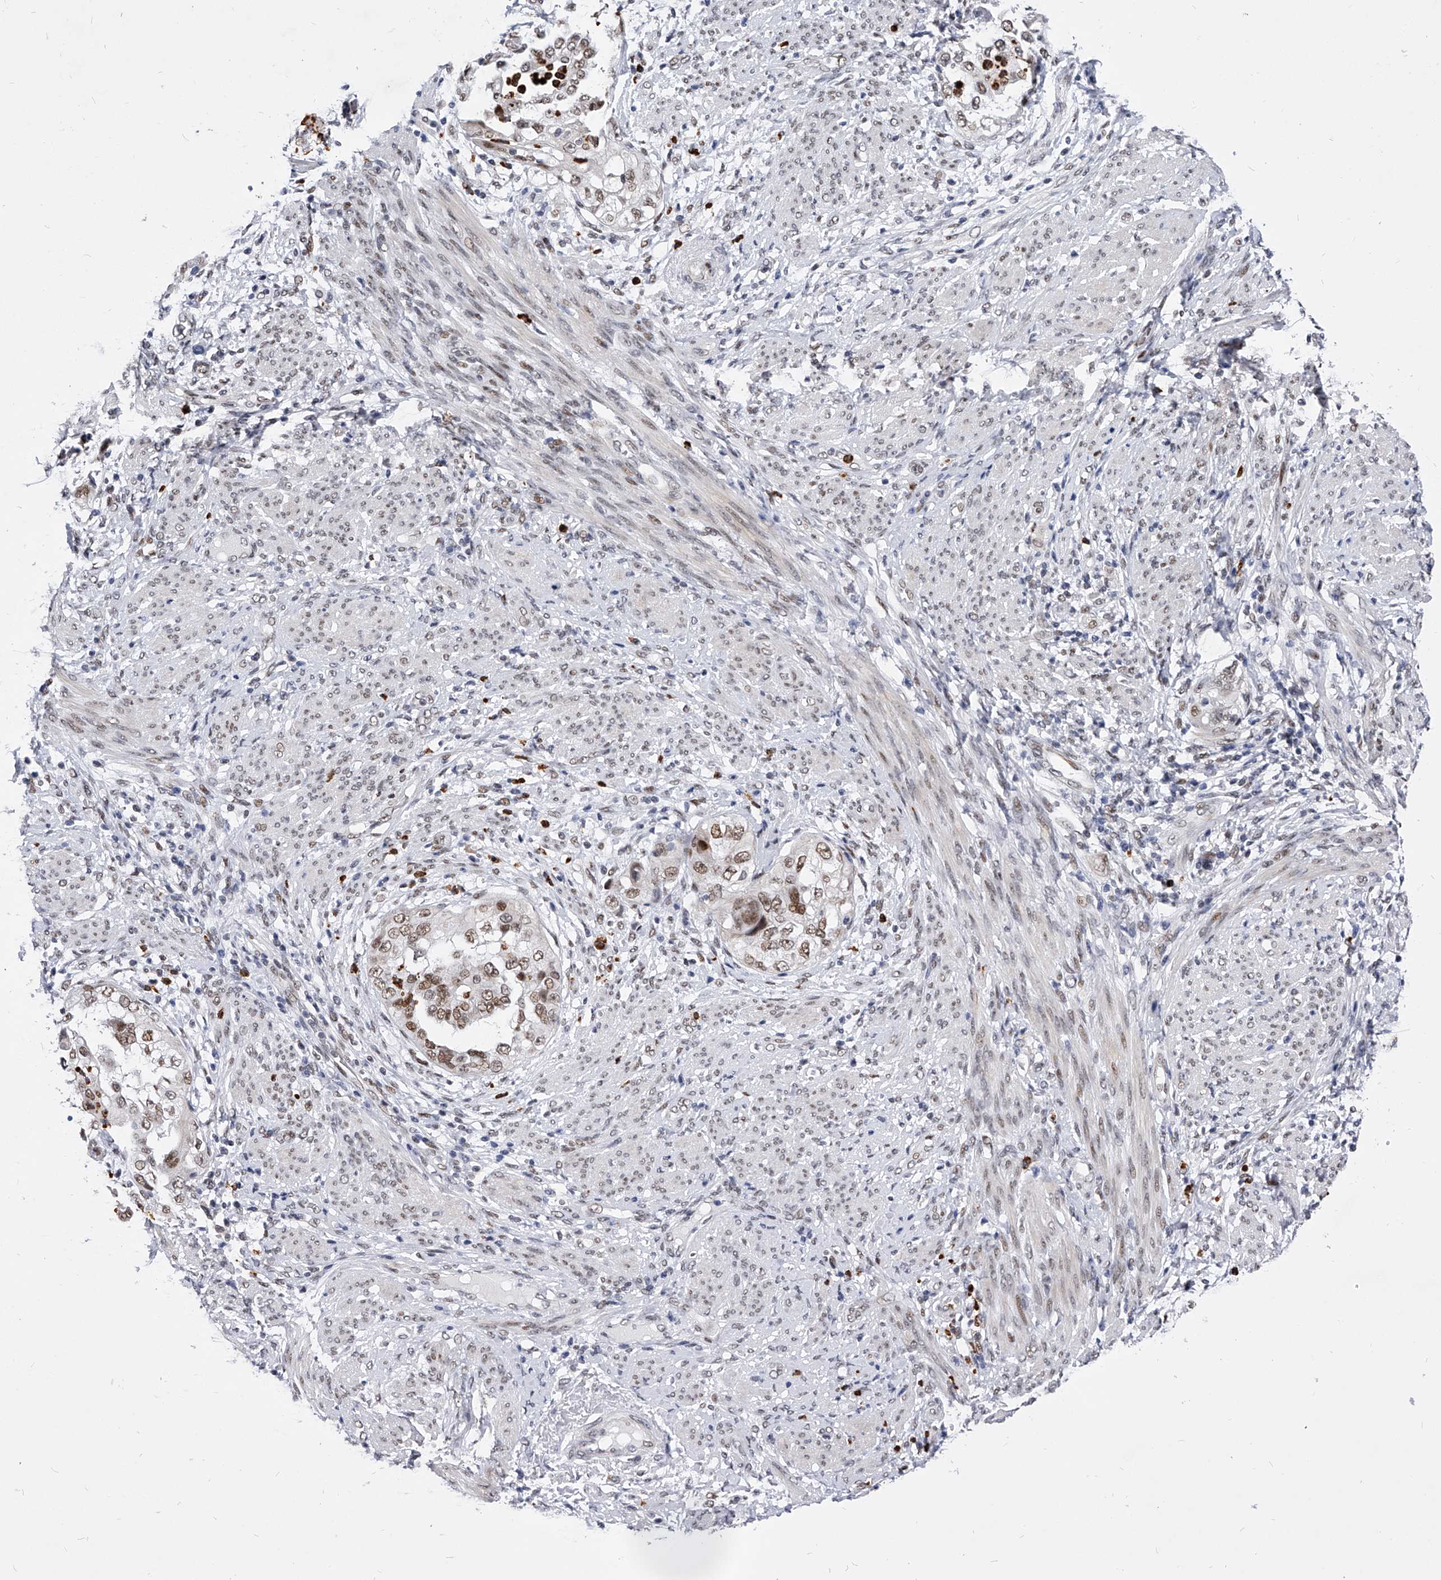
{"staining": {"intensity": "moderate", "quantity": ">75%", "location": "nuclear"}, "tissue": "endometrial cancer", "cell_type": "Tumor cells", "image_type": "cancer", "snomed": [{"axis": "morphology", "description": "Adenocarcinoma, NOS"}, {"axis": "topography", "description": "Endometrium"}], "caption": "Moderate nuclear positivity for a protein is appreciated in approximately >75% of tumor cells of endometrial cancer (adenocarcinoma) using immunohistochemistry (IHC).", "gene": "TESK2", "patient": {"sex": "female", "age": 85}}